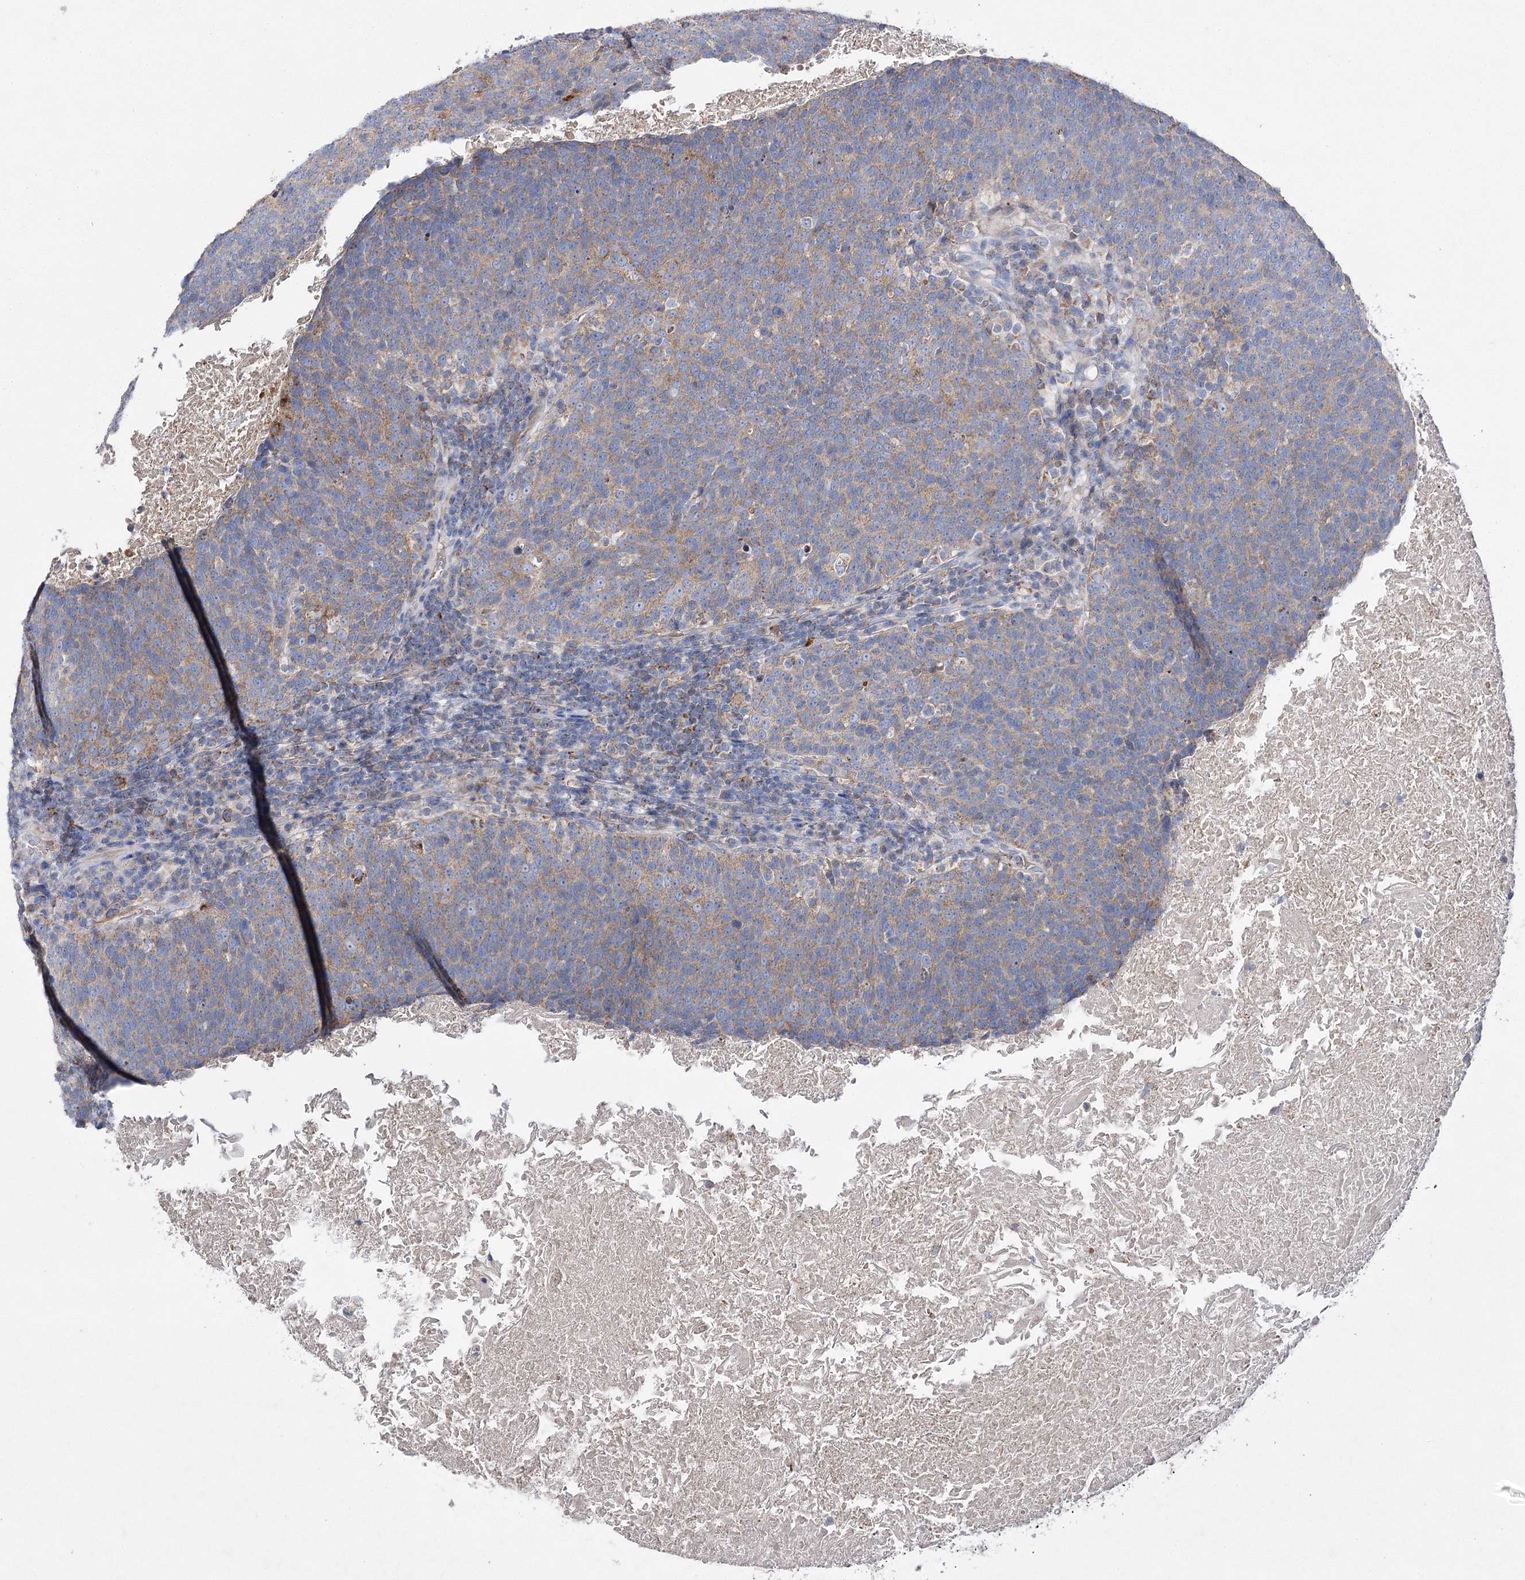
{"staining": {"intensity": "weak", "quantity": "25%-75%", "location": "cytoplasmic/membranous"}, "tissue": "head and neck cancer", "cell_type": "Tumor cells", "image_type": "cancer", "snomed": [{"axis": "morphology", "description": "Squamous cell carcinoma, NOS"}, {"axis": "morphology", "description": "Squamous cell carcinoma, metastatic, NOS"}, {"axis": "topography", "description": "Lymph node"}, {"axis": "topography", "description": "Head-Neck"}], "caption": "The immunohistochemical stain highlights weak cytoplasmic/membranous staining in tumor cells of head and neck cancer (squamous cell carcinoma) tissue. Nuclei are stained in blue.", "gene": "COX15", "patient": {"sex": "male", "age": 62}}